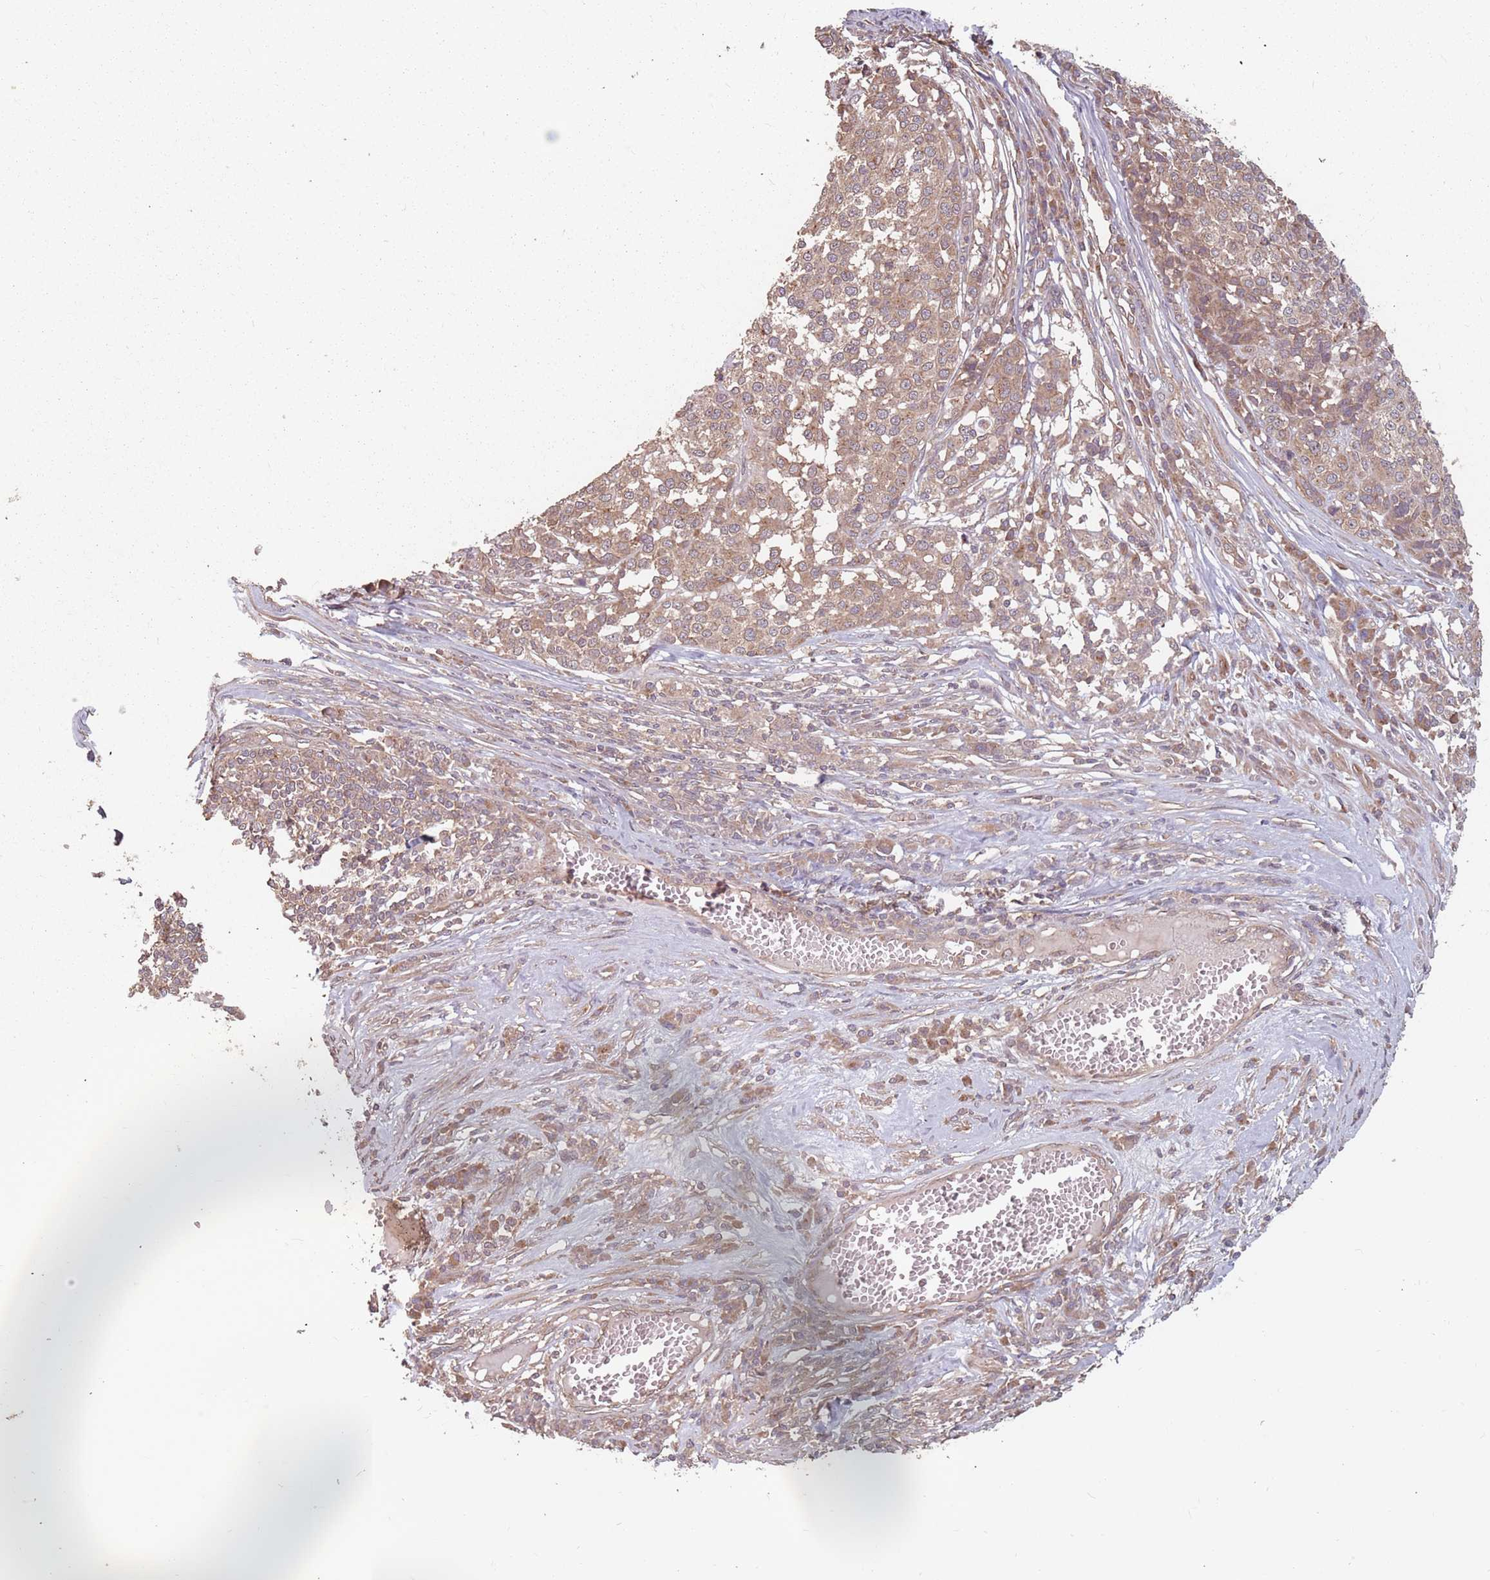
{"staining": {"intensity": "weak", "quantity": ">75%", "location": "cytoplasmic/membranous"}, "tissue": "melanoma", "cell_type": "Tumor cells", "image_type": "cancer", "snomed": [{"axis": "morphology", "description": "Malignant melanoma, Metastatic site"}, {"axis": "topography", "description": "Lymph node"}], "caption": "Brown immunohistochemical staining in human melanoma displays weak cytoplasmic/membranous staining in about >75% of tumor cells. The staining is performed using DAB (3,3'-diaminobenzidine) brown chromogen to label protein expression. The nuclei are counter-stained blue using hematoxylin.", "gene": "C3orf14", "patient": {"sex": "male", "age": 44}}